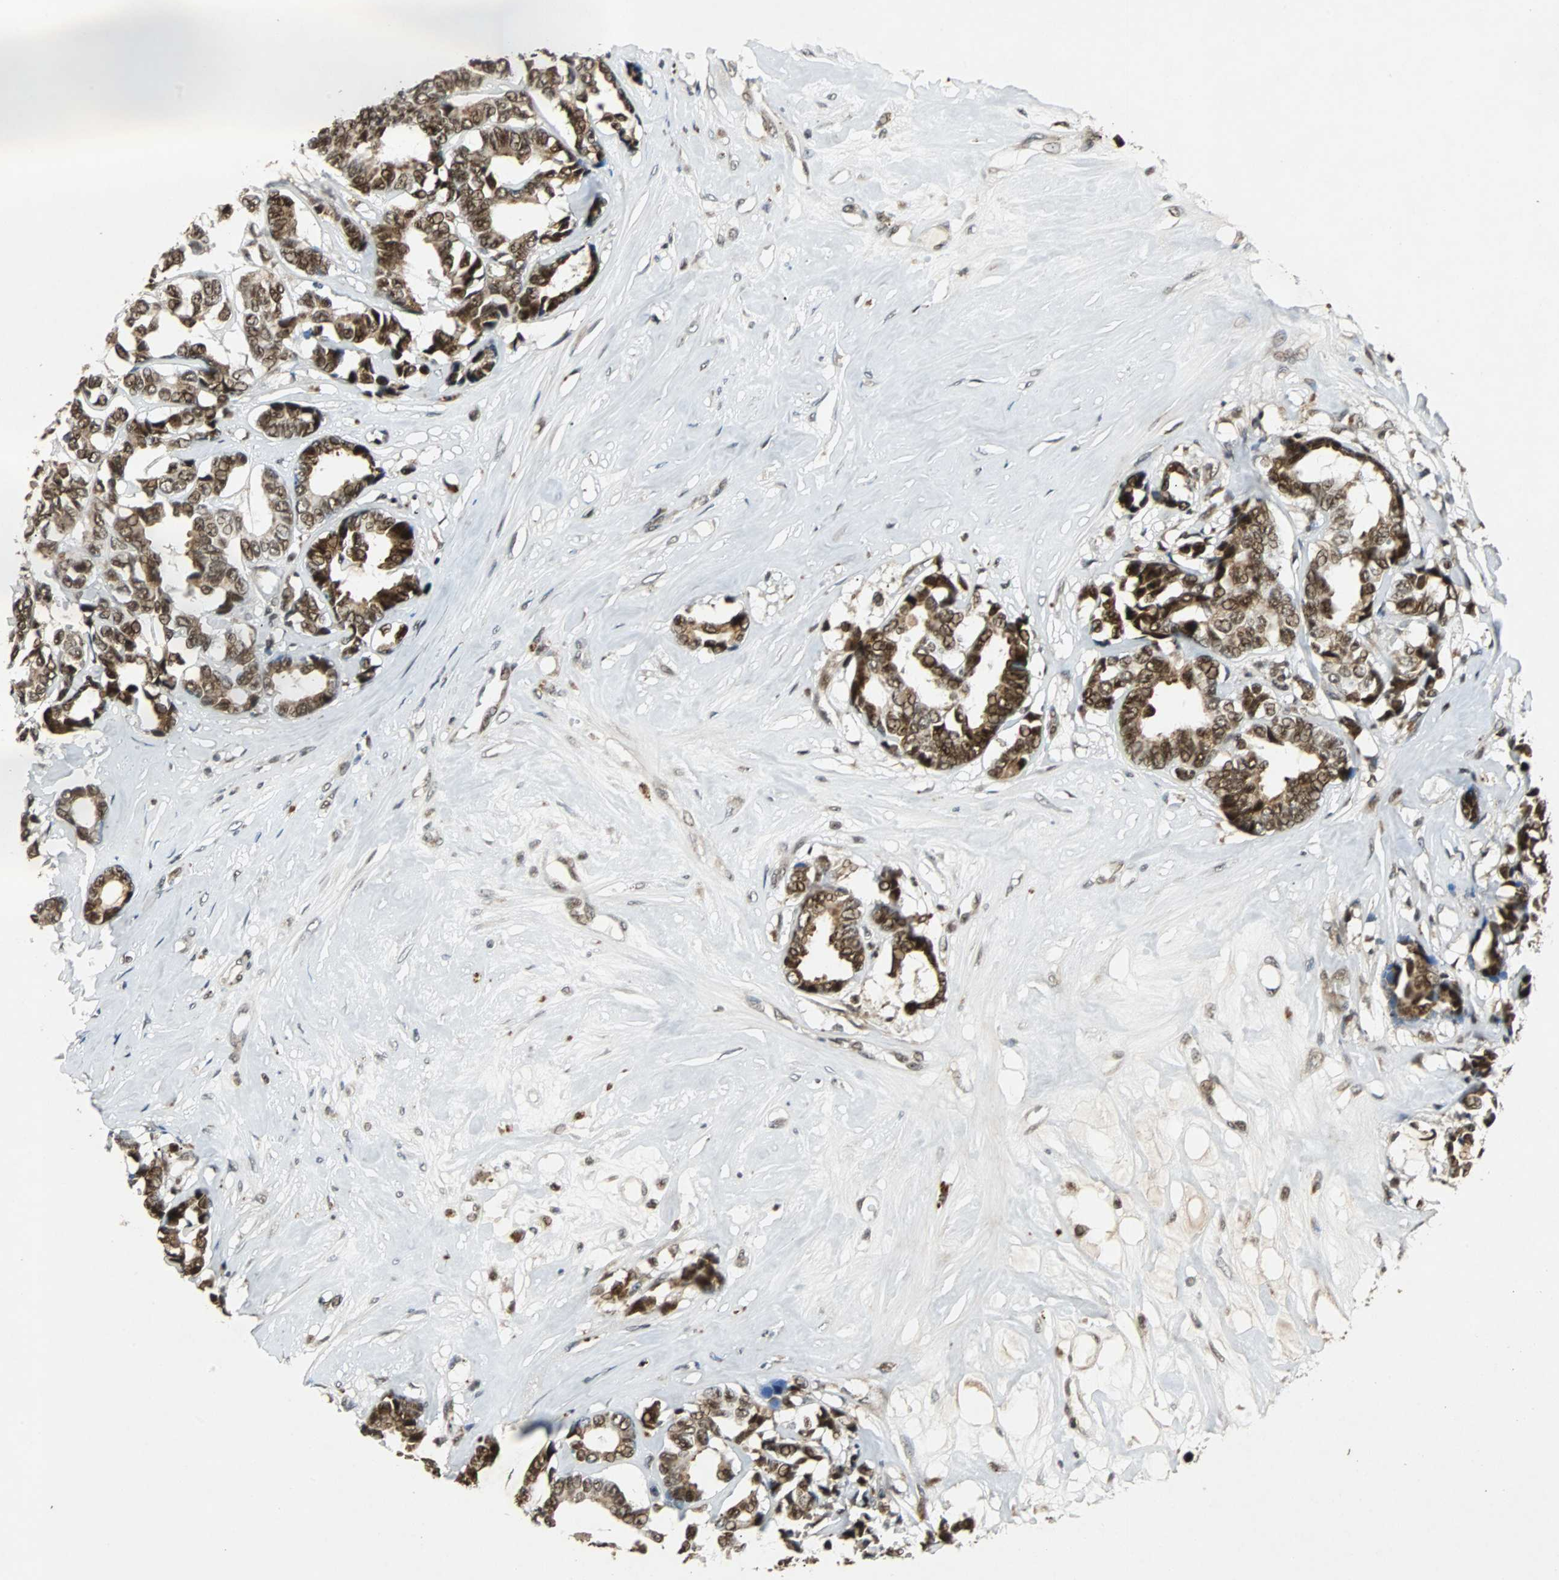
{"staining": {"intensity": "strong", "quantity": ">75%", "location": "nuclear"}, "tissue": "breast cancer", "cell_type": "Tumor cells", "image_type": "cancer", "snomed": [{"axis": "morphology", "description": "Duct carcinoma"}, {"axis": "topography", "description": "Breast"}], "caption": "Breast cancer stained with a protein marker shows strong staining in tumor cells.", "gene": "TAF5", "patient": {"sex": "female", "age": 87}}